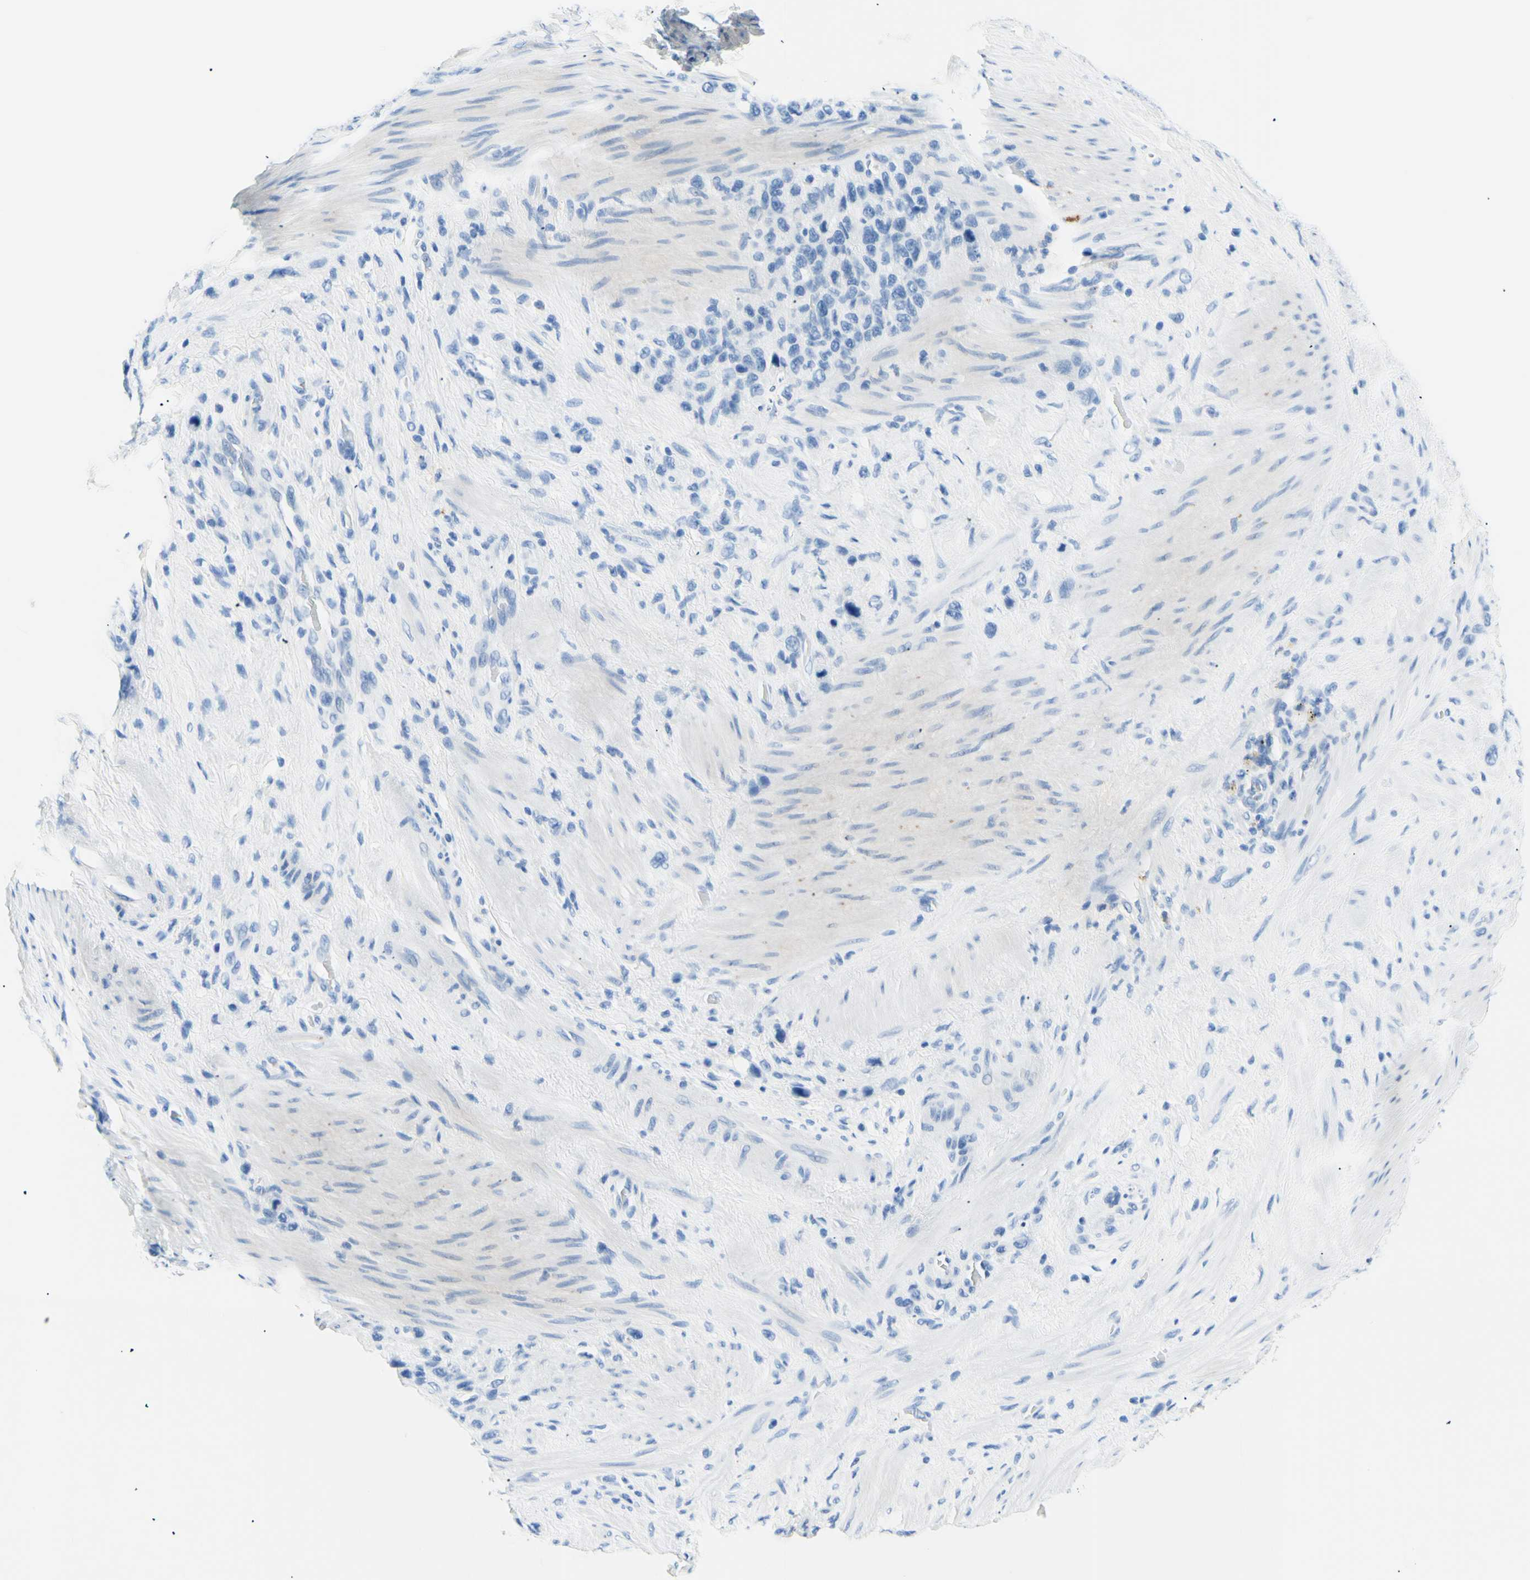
{"staining": {"intensity": "negative", "quantity": "none", "location": "none"}, "tissue": "stomach cancer", "cell_type": "Tumor cells", "image_type": "cancer", "snomed": [{"axis": "morphology", "description": "Adenocarcinoma, NOS"}, {"axis": "morphology", "description": "Adenocarcinoma, High grade"}, {"axis": "topography", "description": "Stomach, upper"}, {"axis": "topography", "description": "Stomach, lower"}], "caption": "This is an IHC image of high-grade adenocarcinoma (stomach). There is no staining in tumor cells.", "gene": "MYH2", "patient": {"sex": "female", "age": 65}}